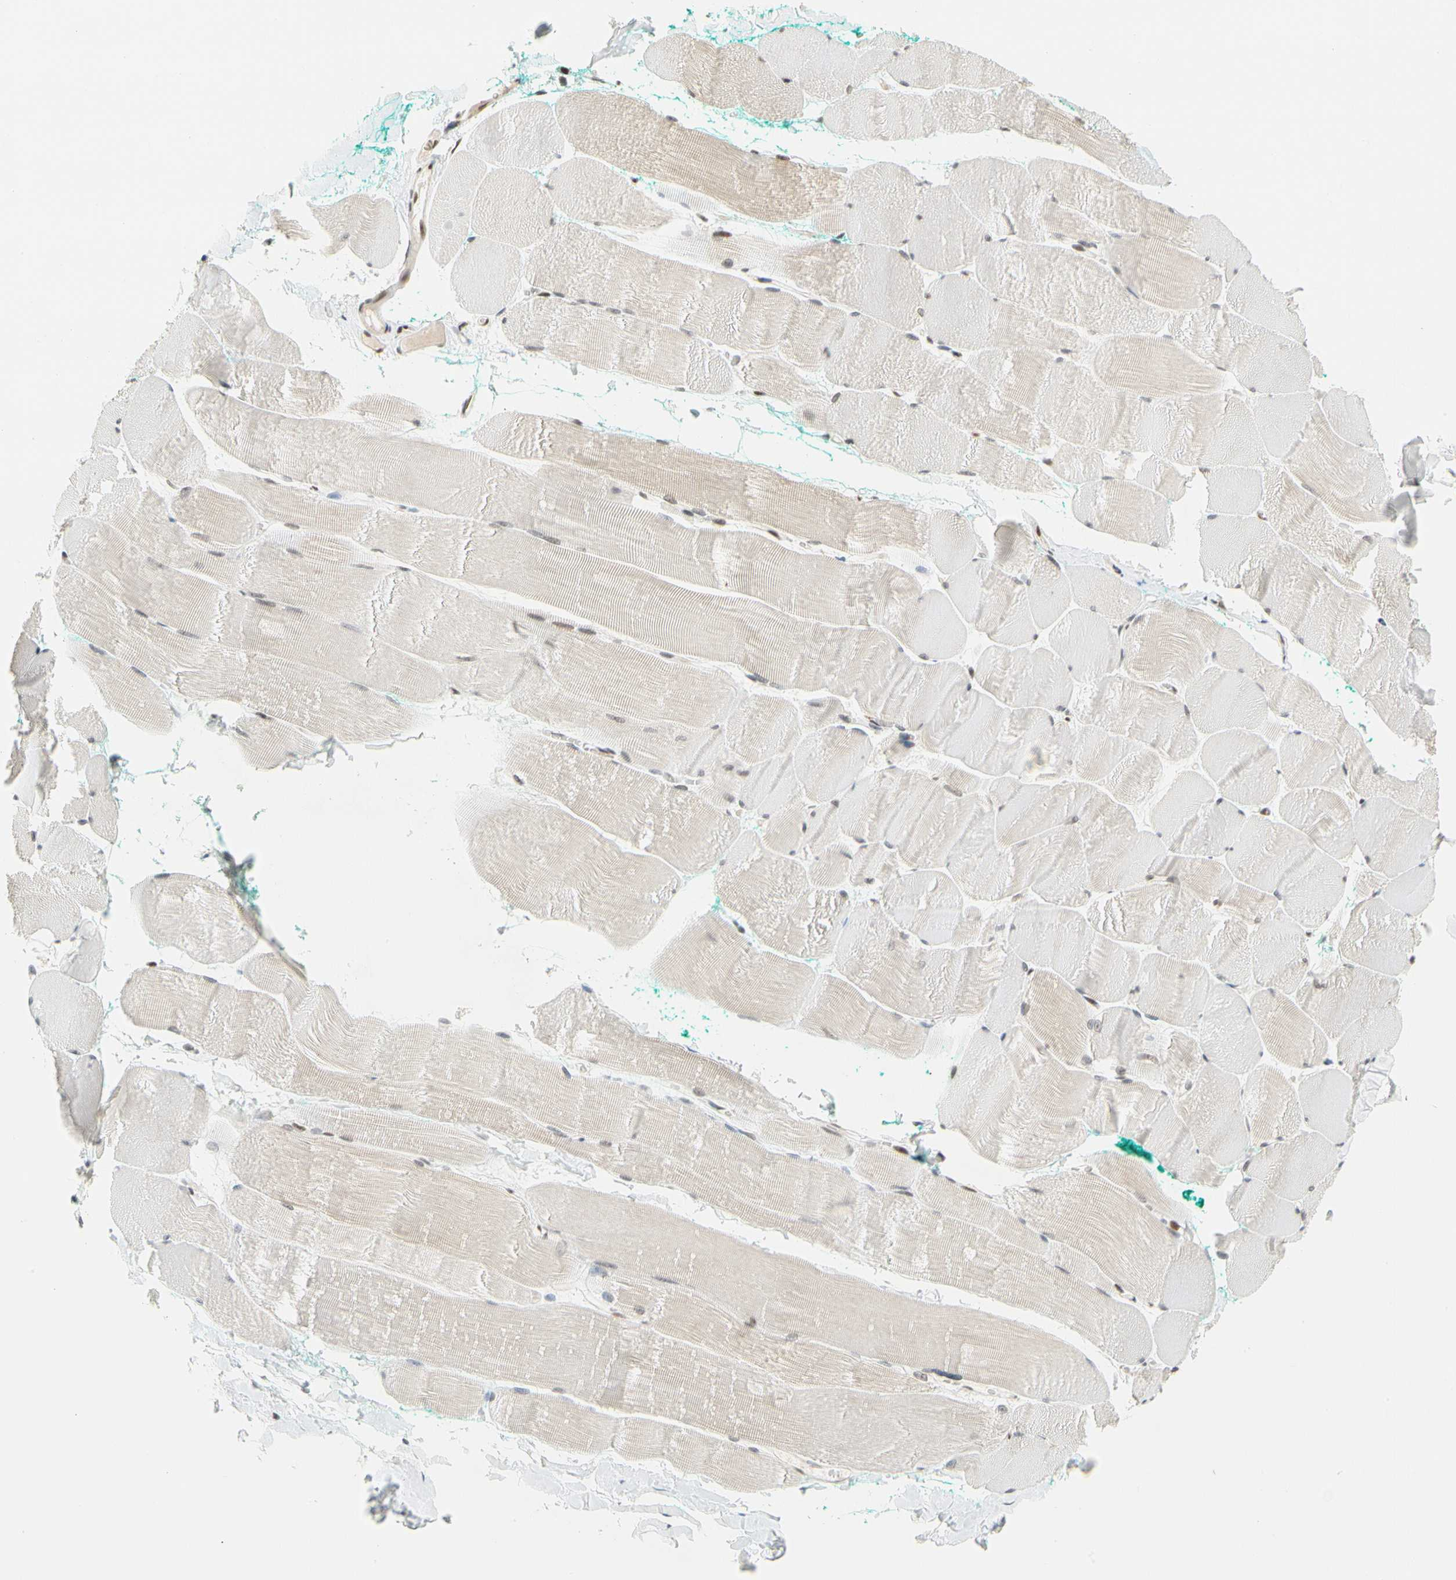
{"staining": {"intensity": "moderate", "quantity": ">75%", "location": "nuclear"}, "tissue": "skeletal muscle", "cell_type": "Myocytes", "image_type": "normal", "snomed": [{"axis": "morphology", "description": "Normal tissue, NOS"}, {"axis": "morphology", "description": "Squamous cell carcinoma, NOS"}, {"axis": "topography", "description": "Skeletal muscle"}], "caption": "DAB (3,3'-diaminobenzidine) immunohistochemical staining of benign skeletal muscle displays moderate nuclear protein staining in about >75% of myocytes. The staining is performed using DAB brown chromogen to label protein expression. The nuclei are counter-stained blue using hematoxylin.", "gene": "ZSCAN16", "patient": {"sex": "male", "age": 51}}